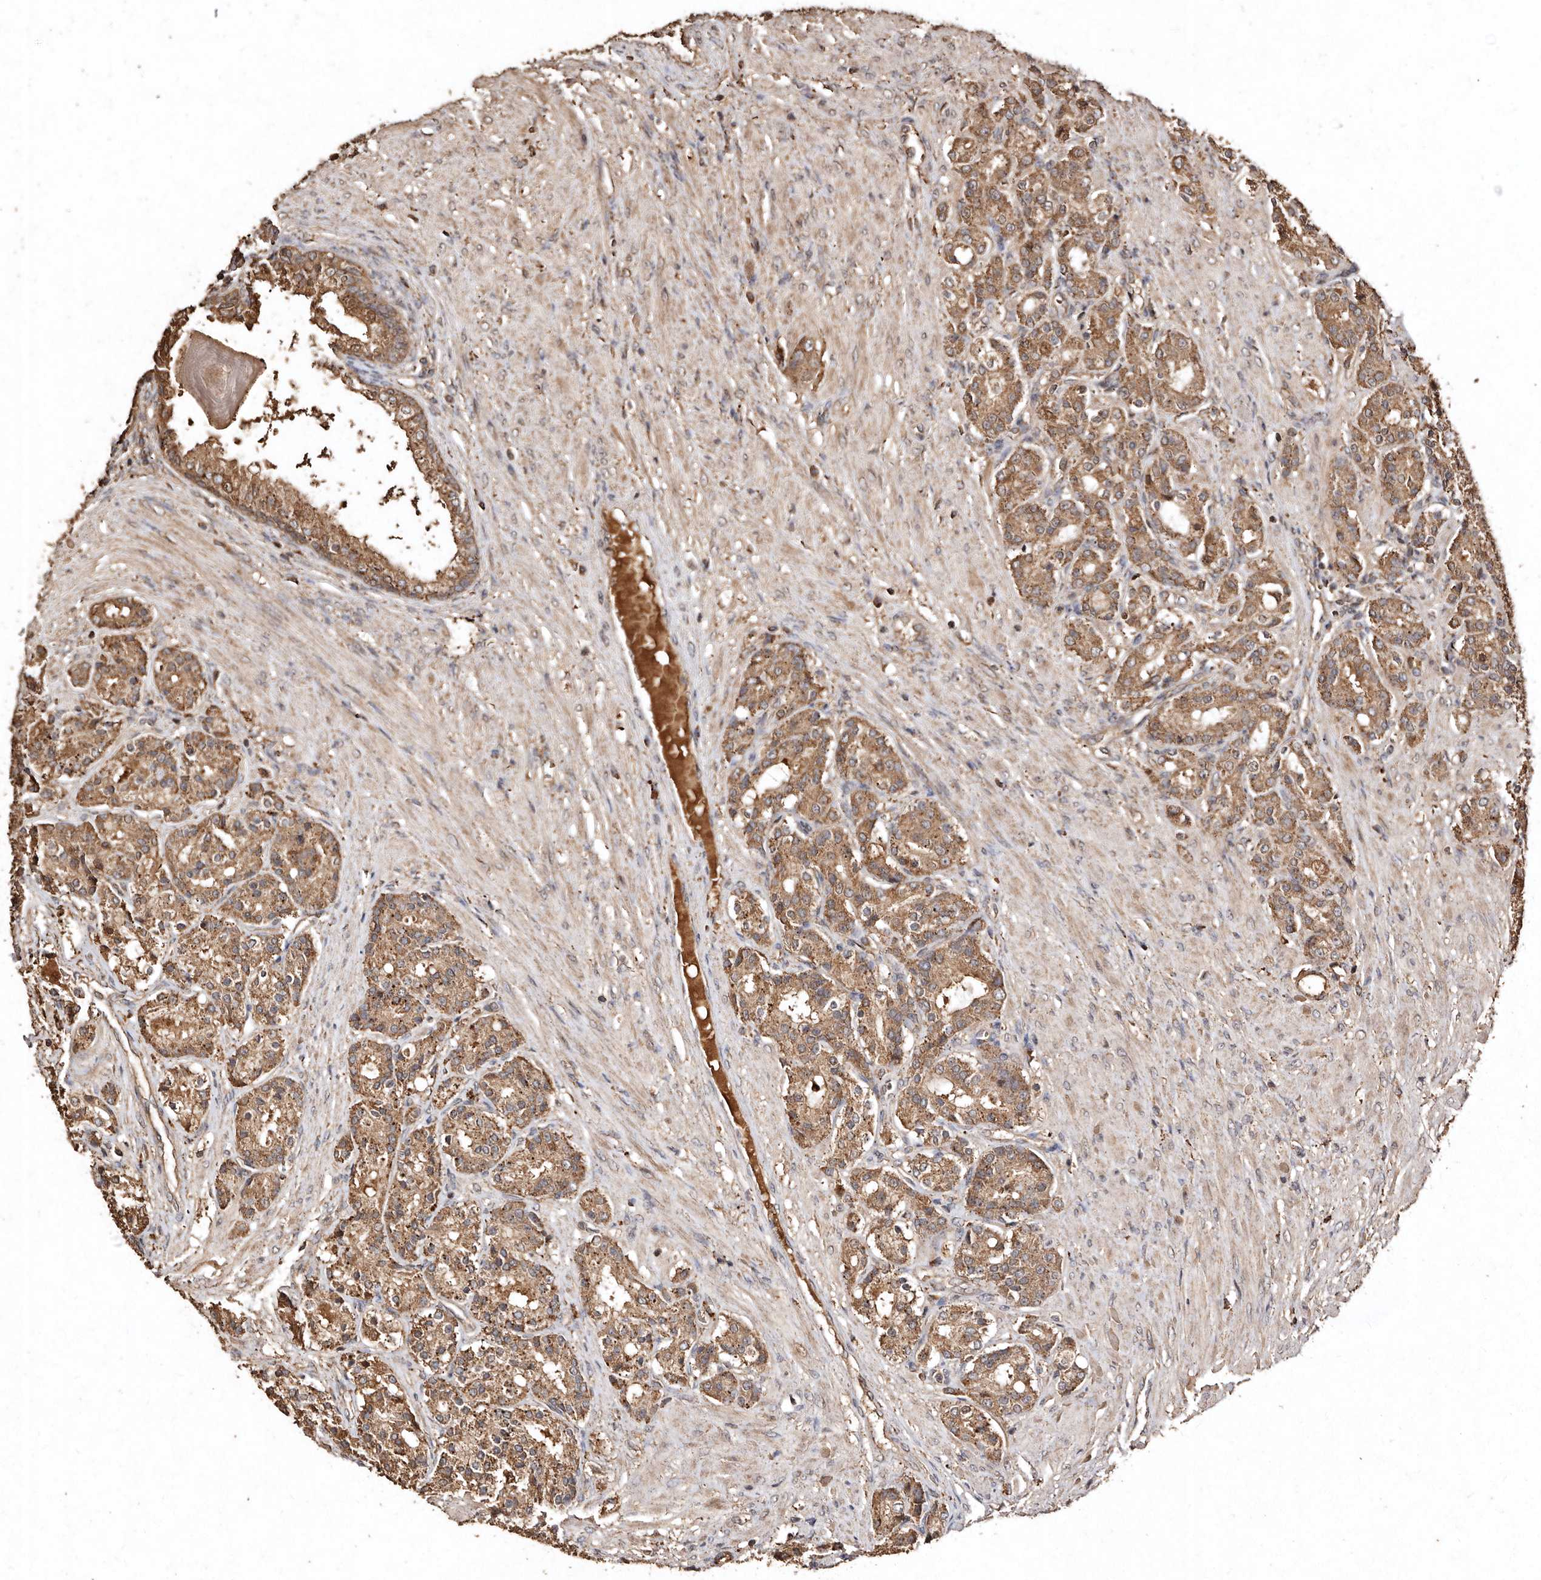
{"staining": {"intensity": "moderate", "quantity": ">75%", "location": "cytoplasmic/membranous"}, "tissue": "prostate cancer", "cell_type": "Tumor cells", "image_type": "cancer", "snomed": [{"axis": "morphology", "description": "Adenocarcinoma, High grade"}, {"axis": "topography", "description": "Prostate"}], "caption": "IHC (DAB (3,3'-diaminobenzidine)) staining of human prostate cancer (adenocarcinoma (high-grade)) shows moderate cytoplasmic/membranous protein staining in approximately >75% of tumor cells.", "gene": "FARS2", "patient": {"sex": "male", "age": 60}}